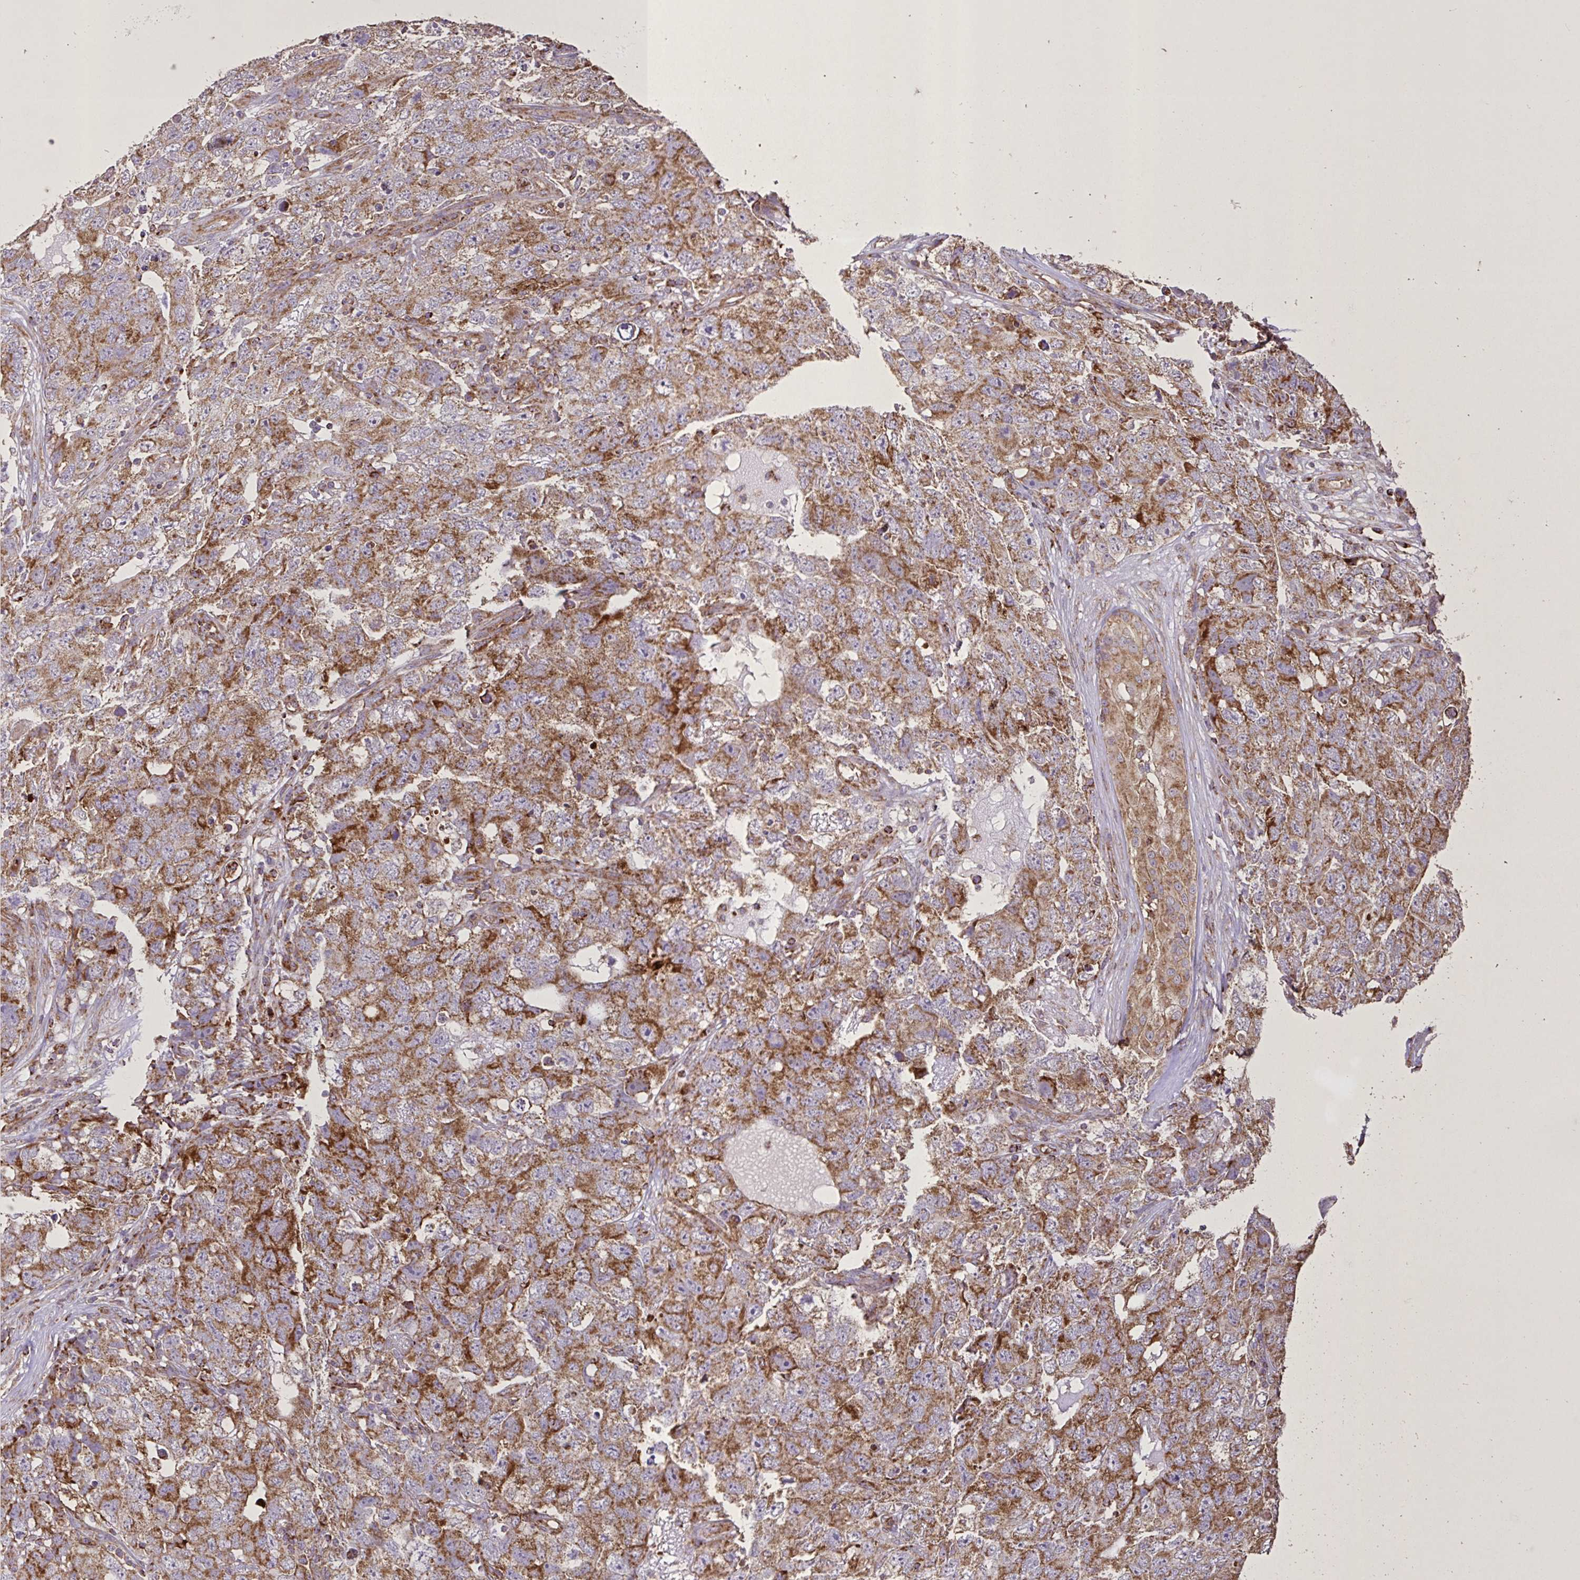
{"staining": {"intensity": "moderate", "quantity": ">75%", "location": "cytoplasmic/membranous"}, "tissue": "testis cancer", "cell_type": "Tumor cells", "image_type": "cancer", "snomed": [{"axis": "morphology", "description": "Carcinoma, Embryonal, NOS"}, {"axis": "topography", "description": "Testis"}], "caption": "Human testis cancer stained with a protein marker reveals moderate staining in tumor cells.", "gene": "AGK", "patient": {"sex": "male", "age": 22}}